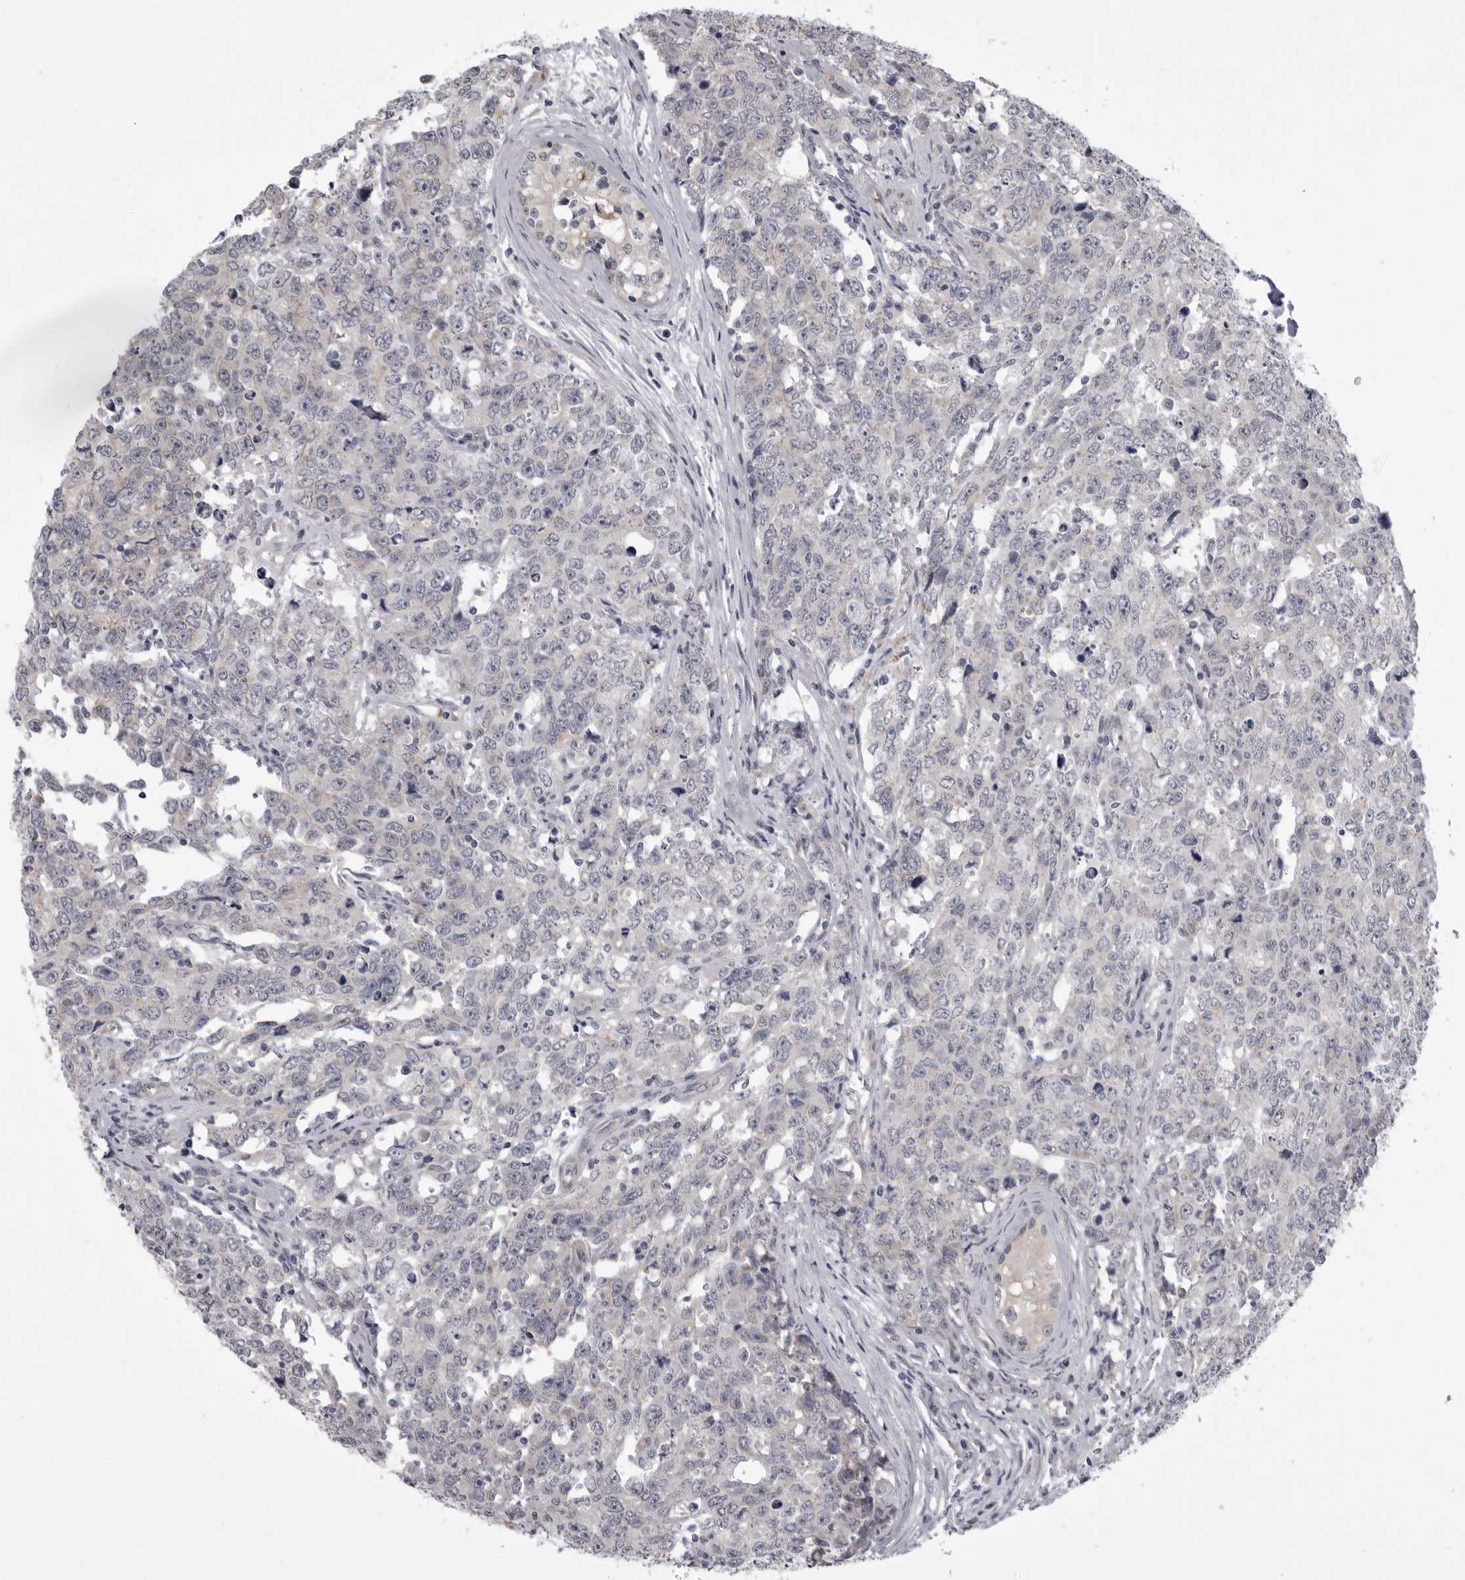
{"staining": {"intensity": "negative", "quantity": "none", "location": "none"}, "tissue": "testis cancer", "cell_type": "Tumor cells", "image_type": "cancer", "snomed": [{"axis": "morphology", "description": "Carcinoma, Embryonal, NOS"}, {"axis": "topography", "description": "Testis"}], "caption": "High power microscopy image of an immunohistochemistry (IHC) micrograph of testis cancer, revealing no significant staining in tumor cells.", "gene": "EPHA10", "patient": {"sex": "male", "age": 28}}